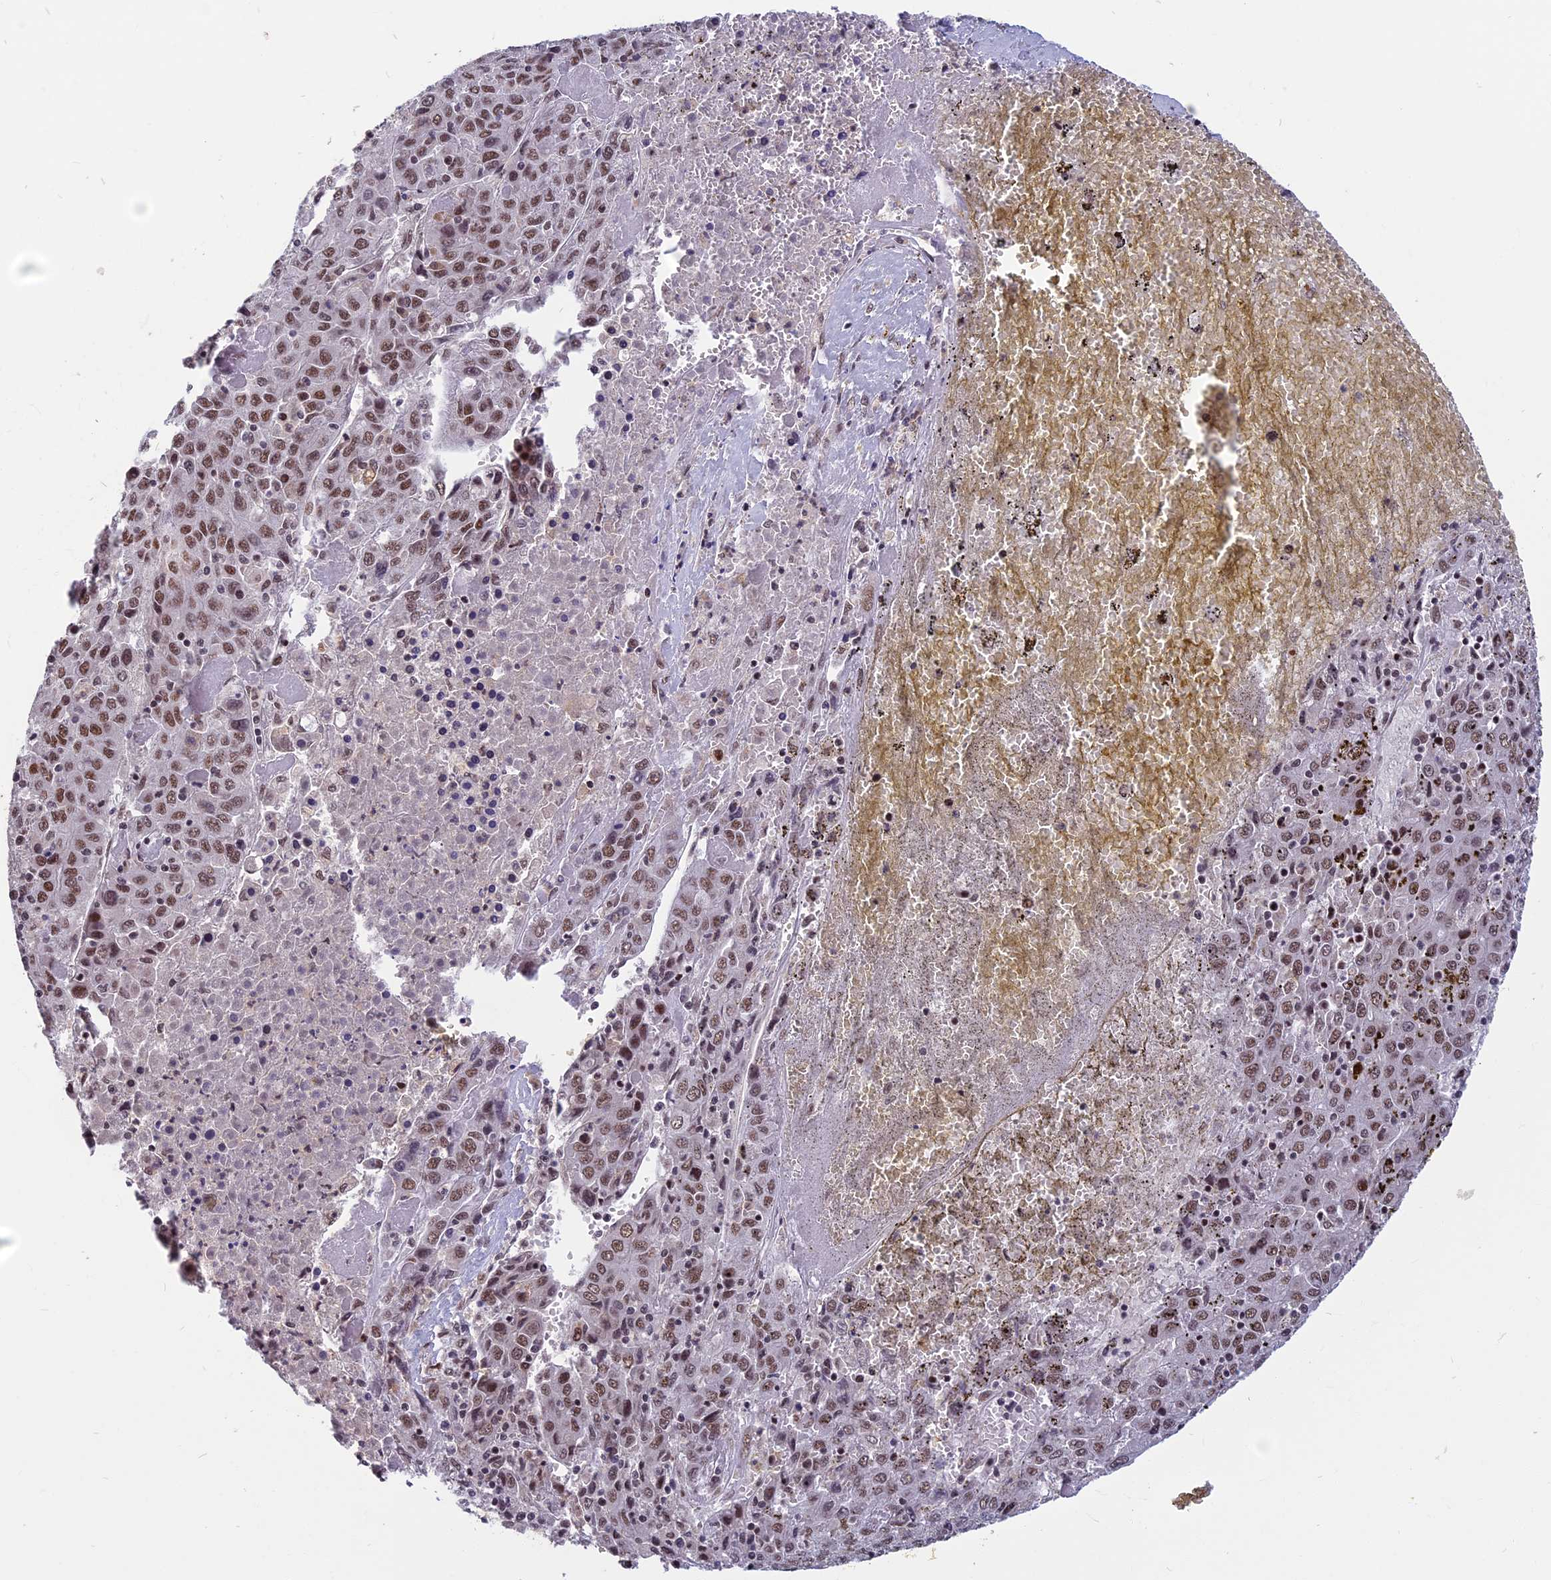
{"staining": {"intensity": "moderate", "quantity": ">75%", "location": "nuclear"}, "tissue": "liver cancer", "cell_type": "Tumor cells", "image_type": "cancer", "snomed": [{"axis": "morphology", "description": "Carcinoma, Hepatocellular, NOS"}, {"axis": "topography", "description": "Liver"}], "caption": "Human hepatocellular carcinoma (liver) stained for a protein (brown) displays moderate nuclear positive positivity in about >75% of tumor cells.", "gene": "CDC7", "patient": {"sex": "female", "age": 53}}